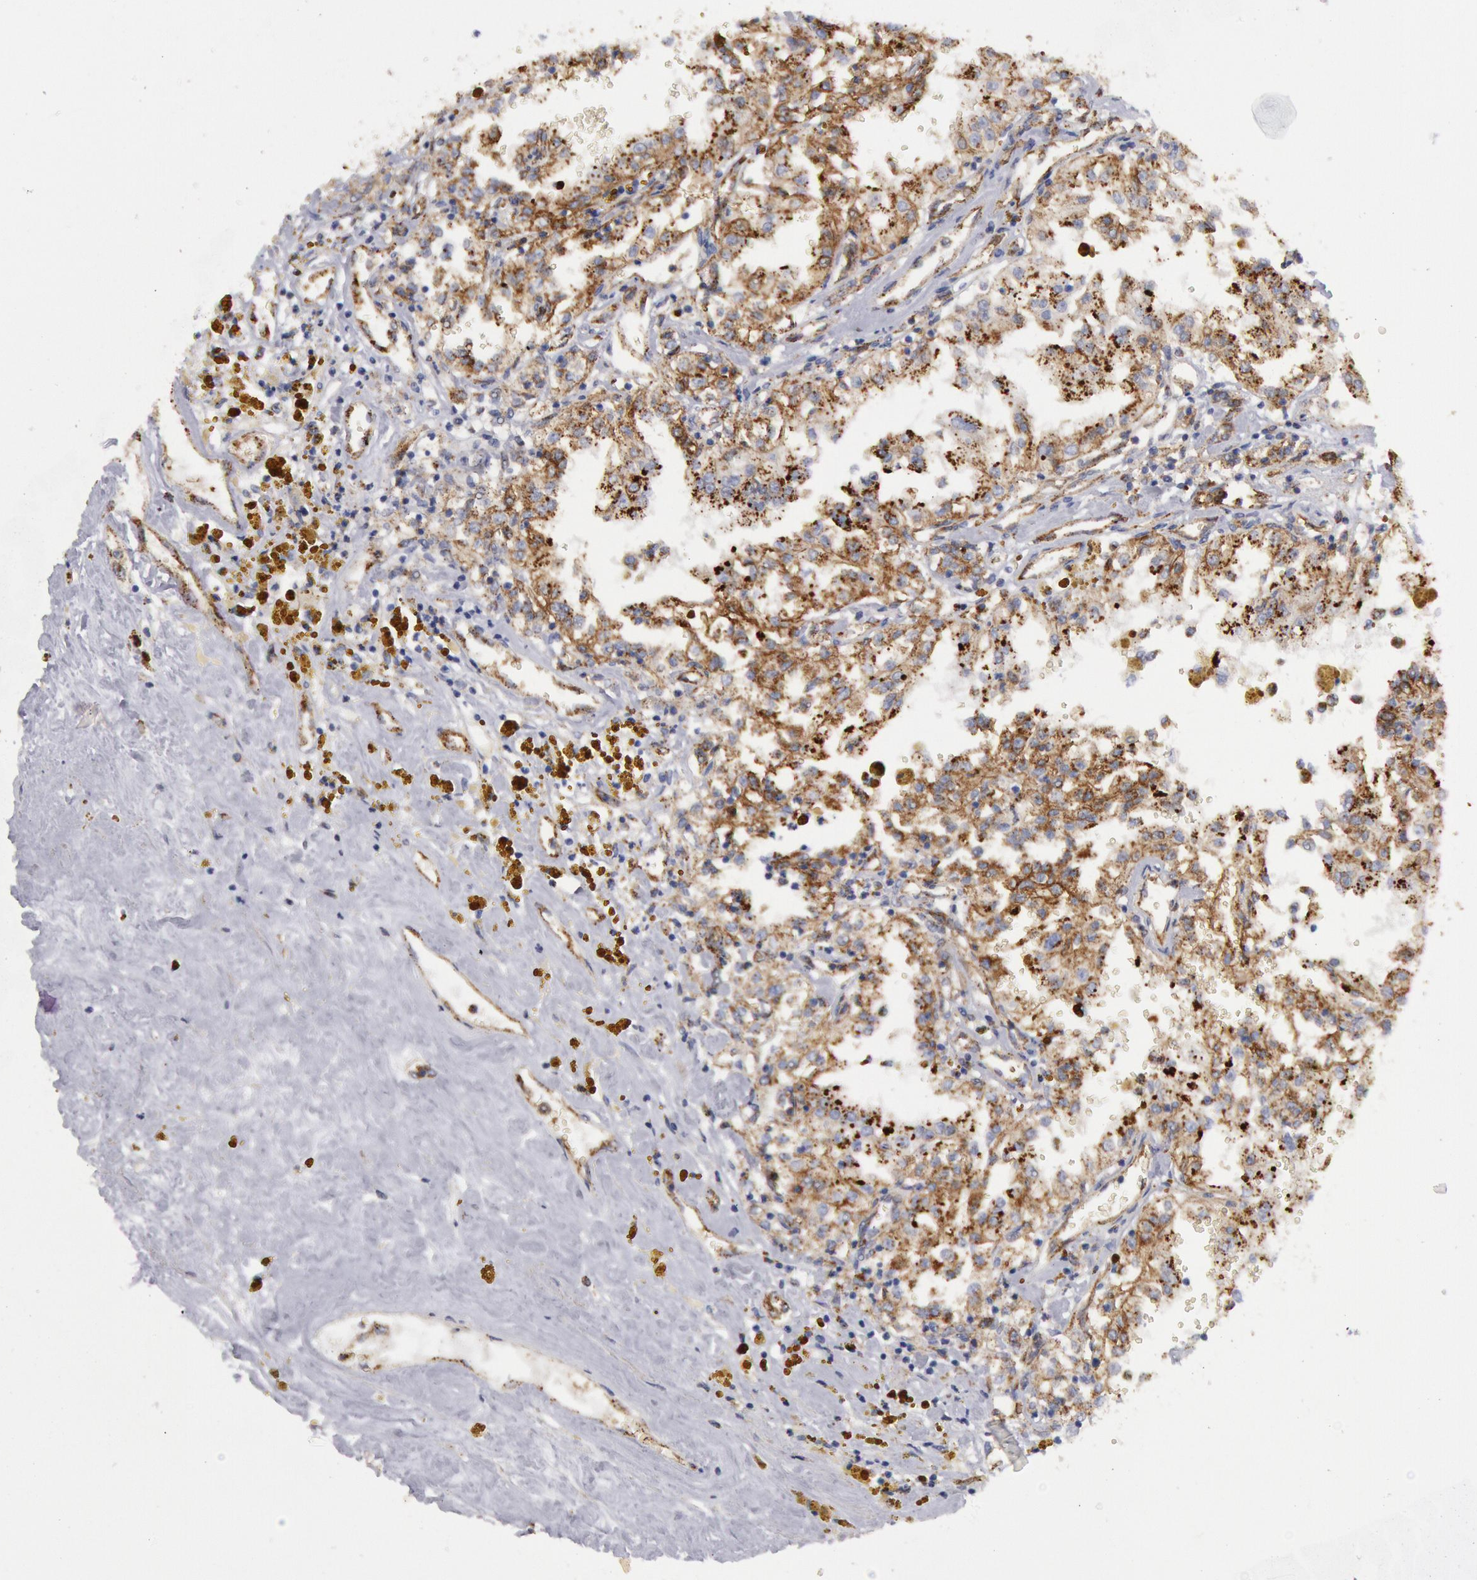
{"staining": {"intensity": "weak", "quantity": "25%-75%", "location": "cytoplasmic/membranous"}, "tissue": "renal cancer", "cell_type": "Tumor cells", "image_type": "cancer", "snomed": [{"axis": "morphology", "description": "Adenocarcinoma, NOS"}, {"axis": "topography", "description": "Kidney"}], "caption": "High-magnification brightfield microscopy of adenocarcinoma (renal) stained with DAB (3,3'-diaminobenzidine) (brown) and counterstained with hematoxylin (blue). tumor cells exhibit weak cytoplasmic/membranous positivity is identified in about25%-75% of cells. The protein is shown in brown color, while the nuclei are stained blue.", "gene": "FLOT1", "patient": {"sex": "male", "age": 78}}